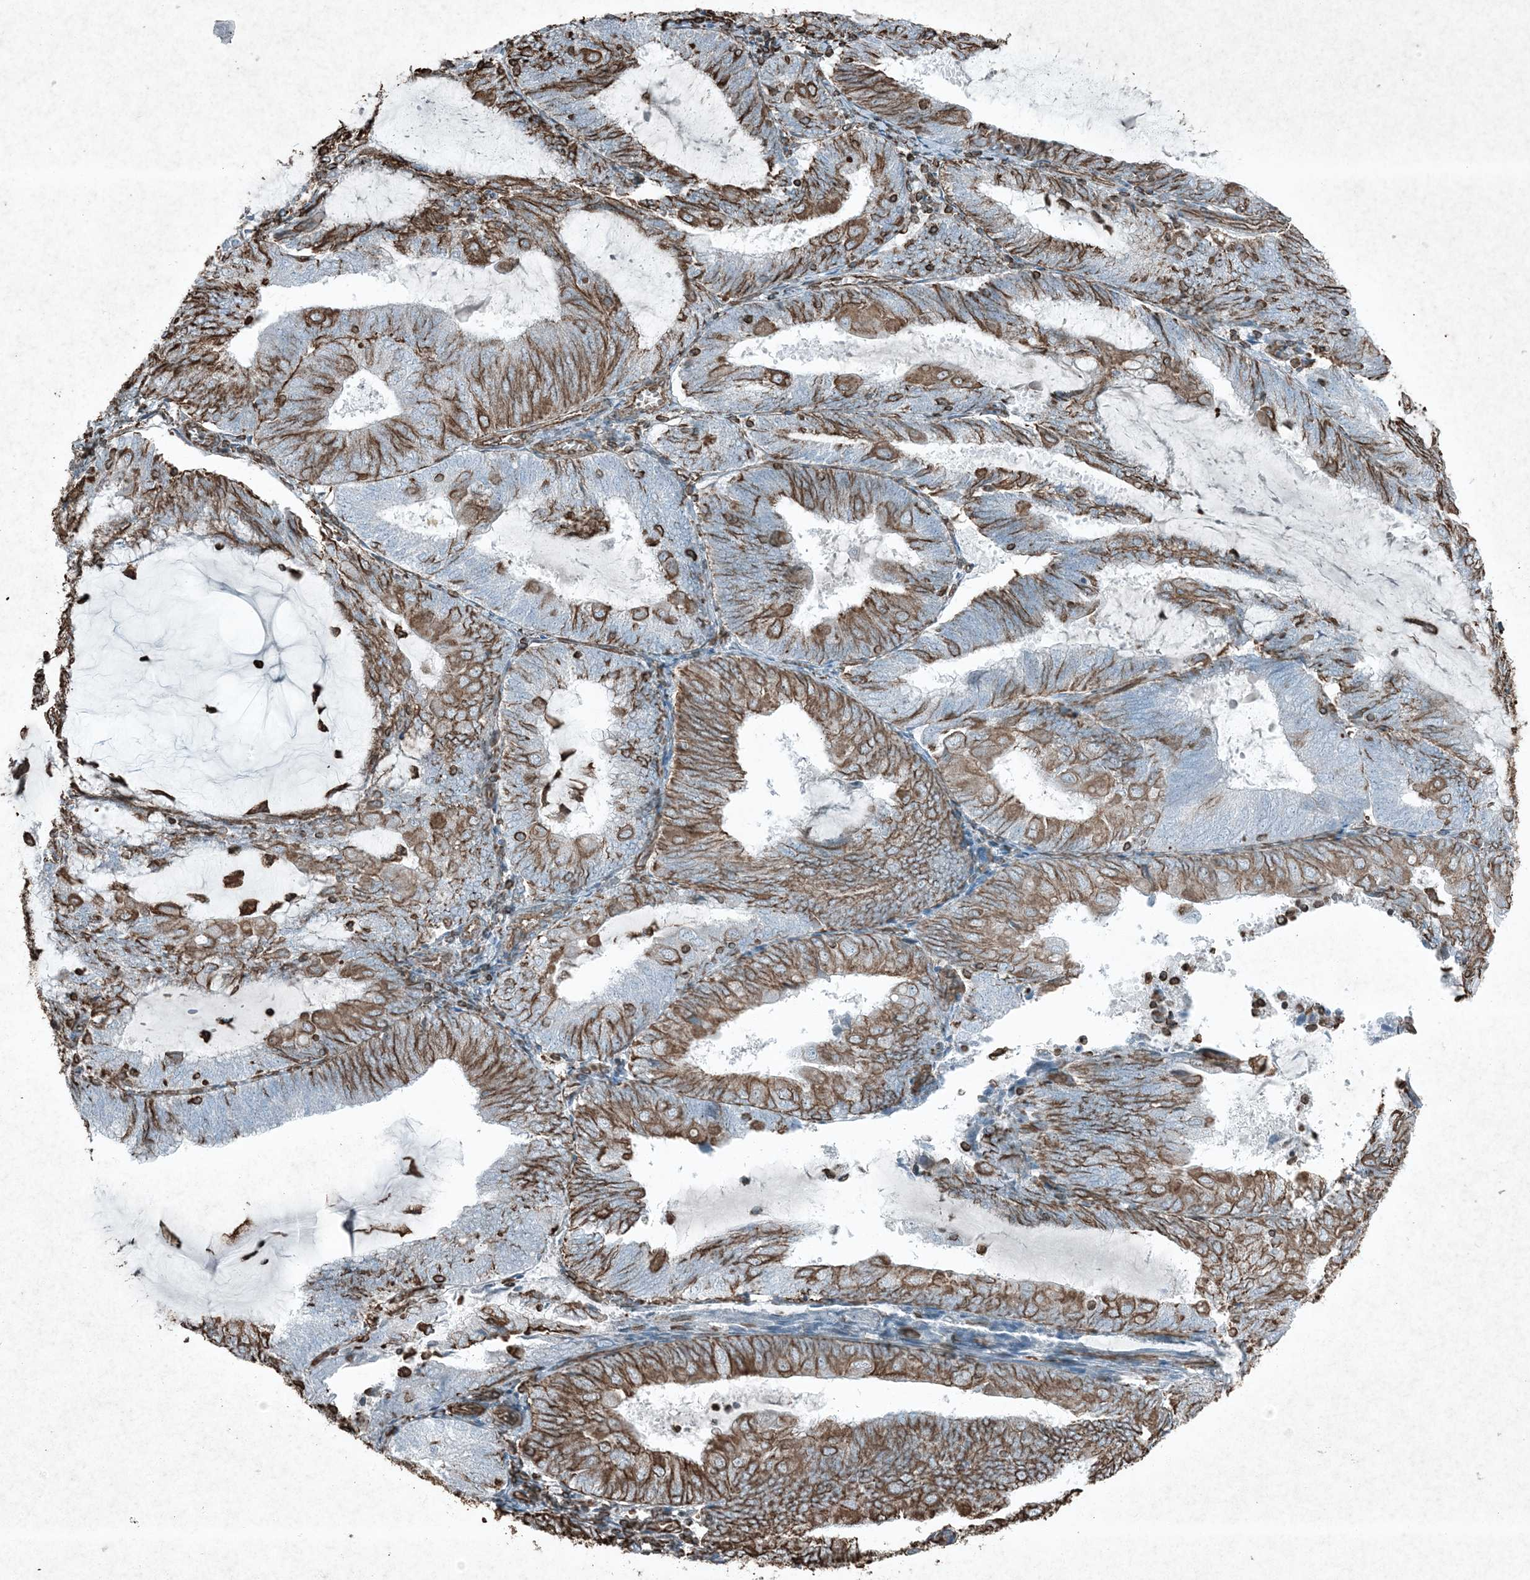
{"staining": {"intensity": "moderate", "quantity": ">75%", "location": "cytoplasmic/membranous"}, "tissue": "endometrial cancer", "cell_type": "Tumor cells", "image_type": "cancer", "snomed": [{"axis": "morphology", "description": "Adenocarcinoma, NOS"}, {"axis": "topography", "description": "Endometrium"}], "caption": "An immunohistochemistry micrograph of neoplastic tissue is shown. Protein staining in brown labels moderate cytoplasmic/membranous positivity in endometrial adenocarcinoma within tumor cells.", "gene": "RYK", "patient": {"sex": "female", "age": 81}}